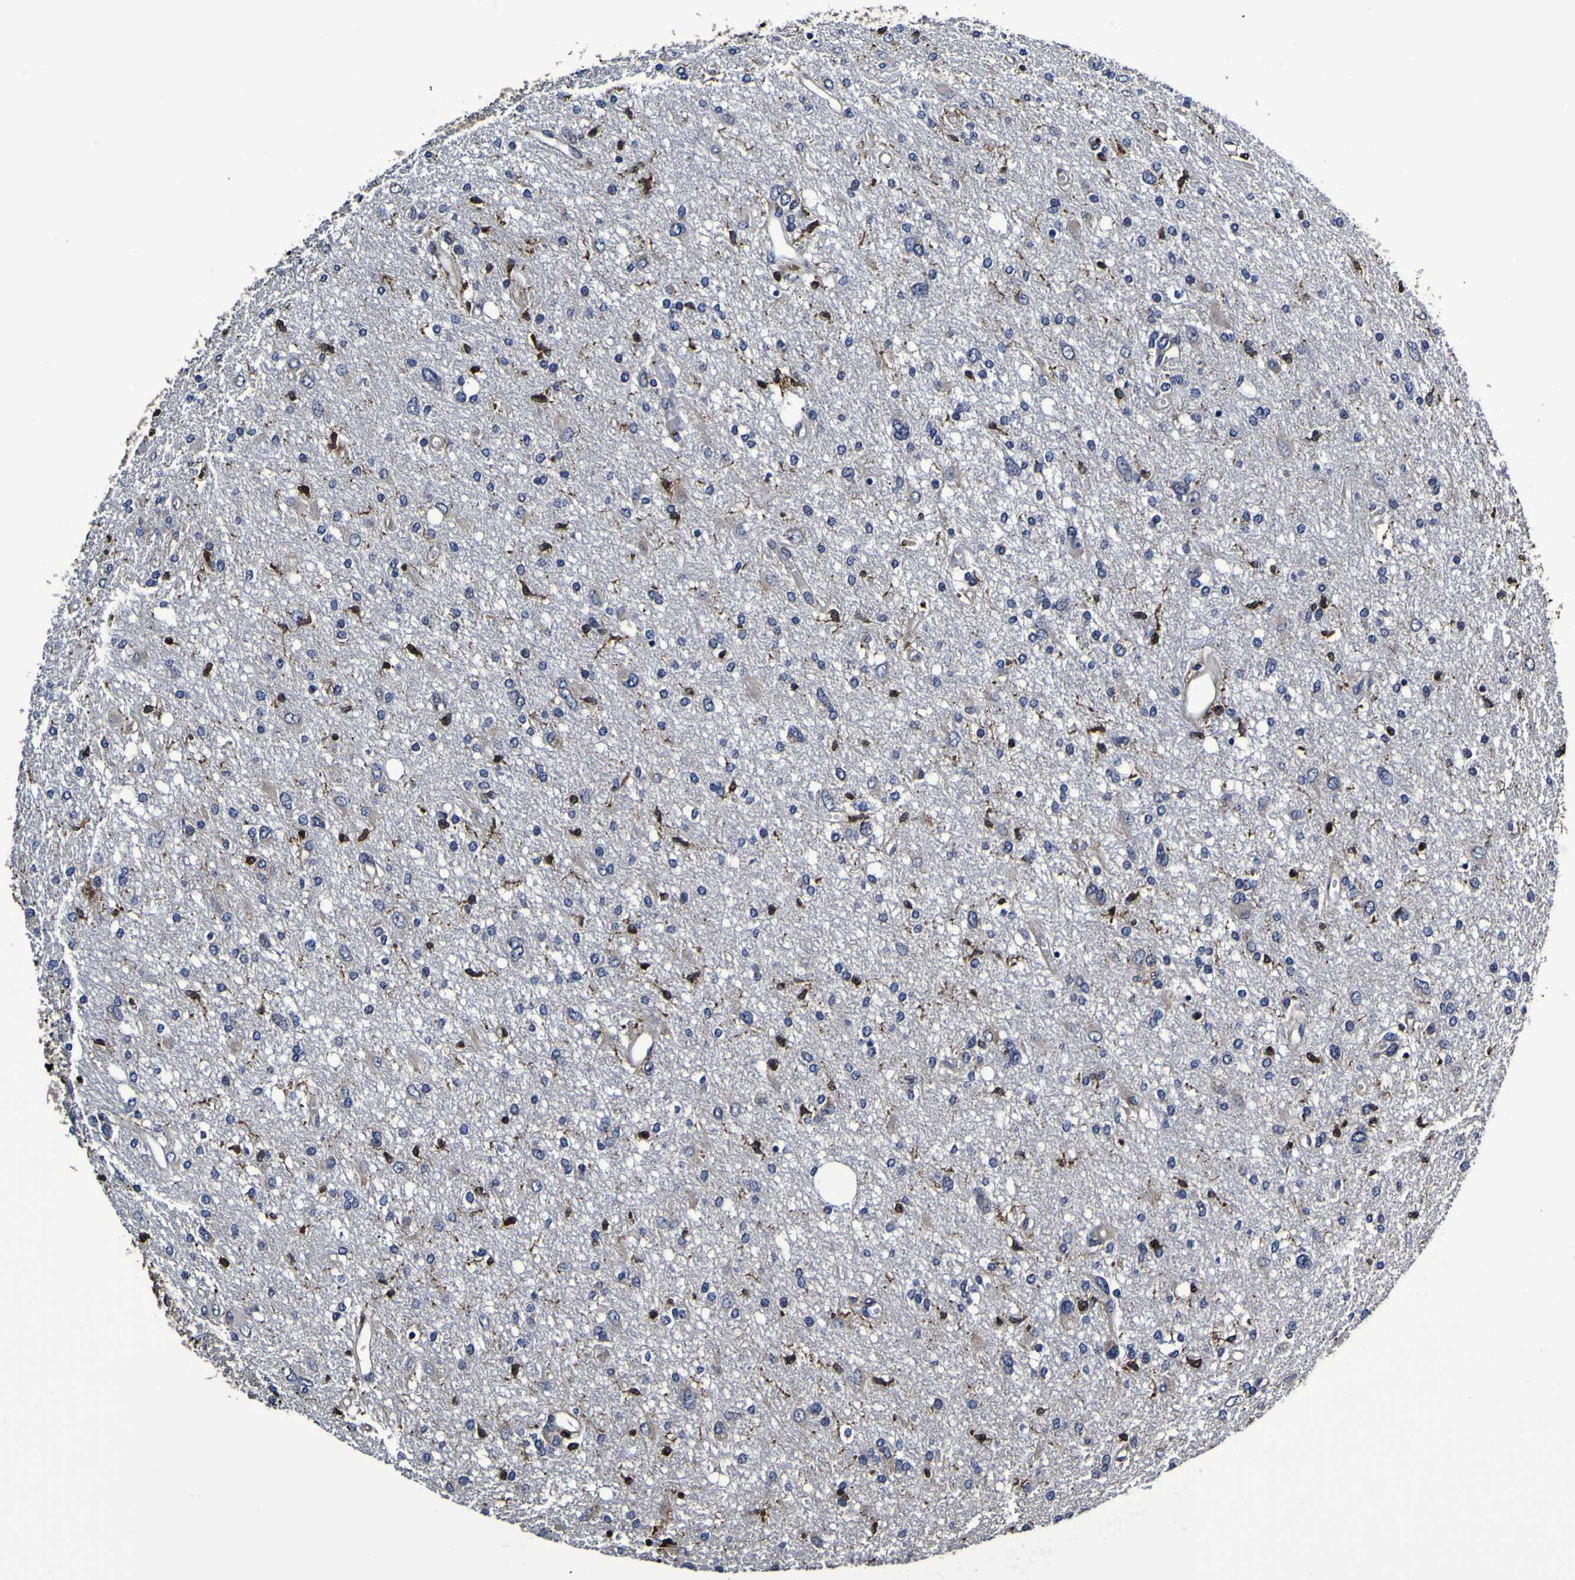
{"staining": {"intensity": "negative", "quantity": "none", "location": "none"}, "tissue": "glioma", "cell_type": "Tumor cells", "image_type": "cancer", "snomed": [{"axis": "morphology", "description": "Glioma, malignant, High grade"}, {"axis": "topography", "description": "Brain"}], "caption": "A high-resolution image shows IHC staining of malignant glioma (high-grade), which demonstrates no significant staining in tumor cells. (DAB immunohistochemistry (IHC), high magnification).", "gene": "GPX1", "patient": {"sex": "female", "age": 59}}